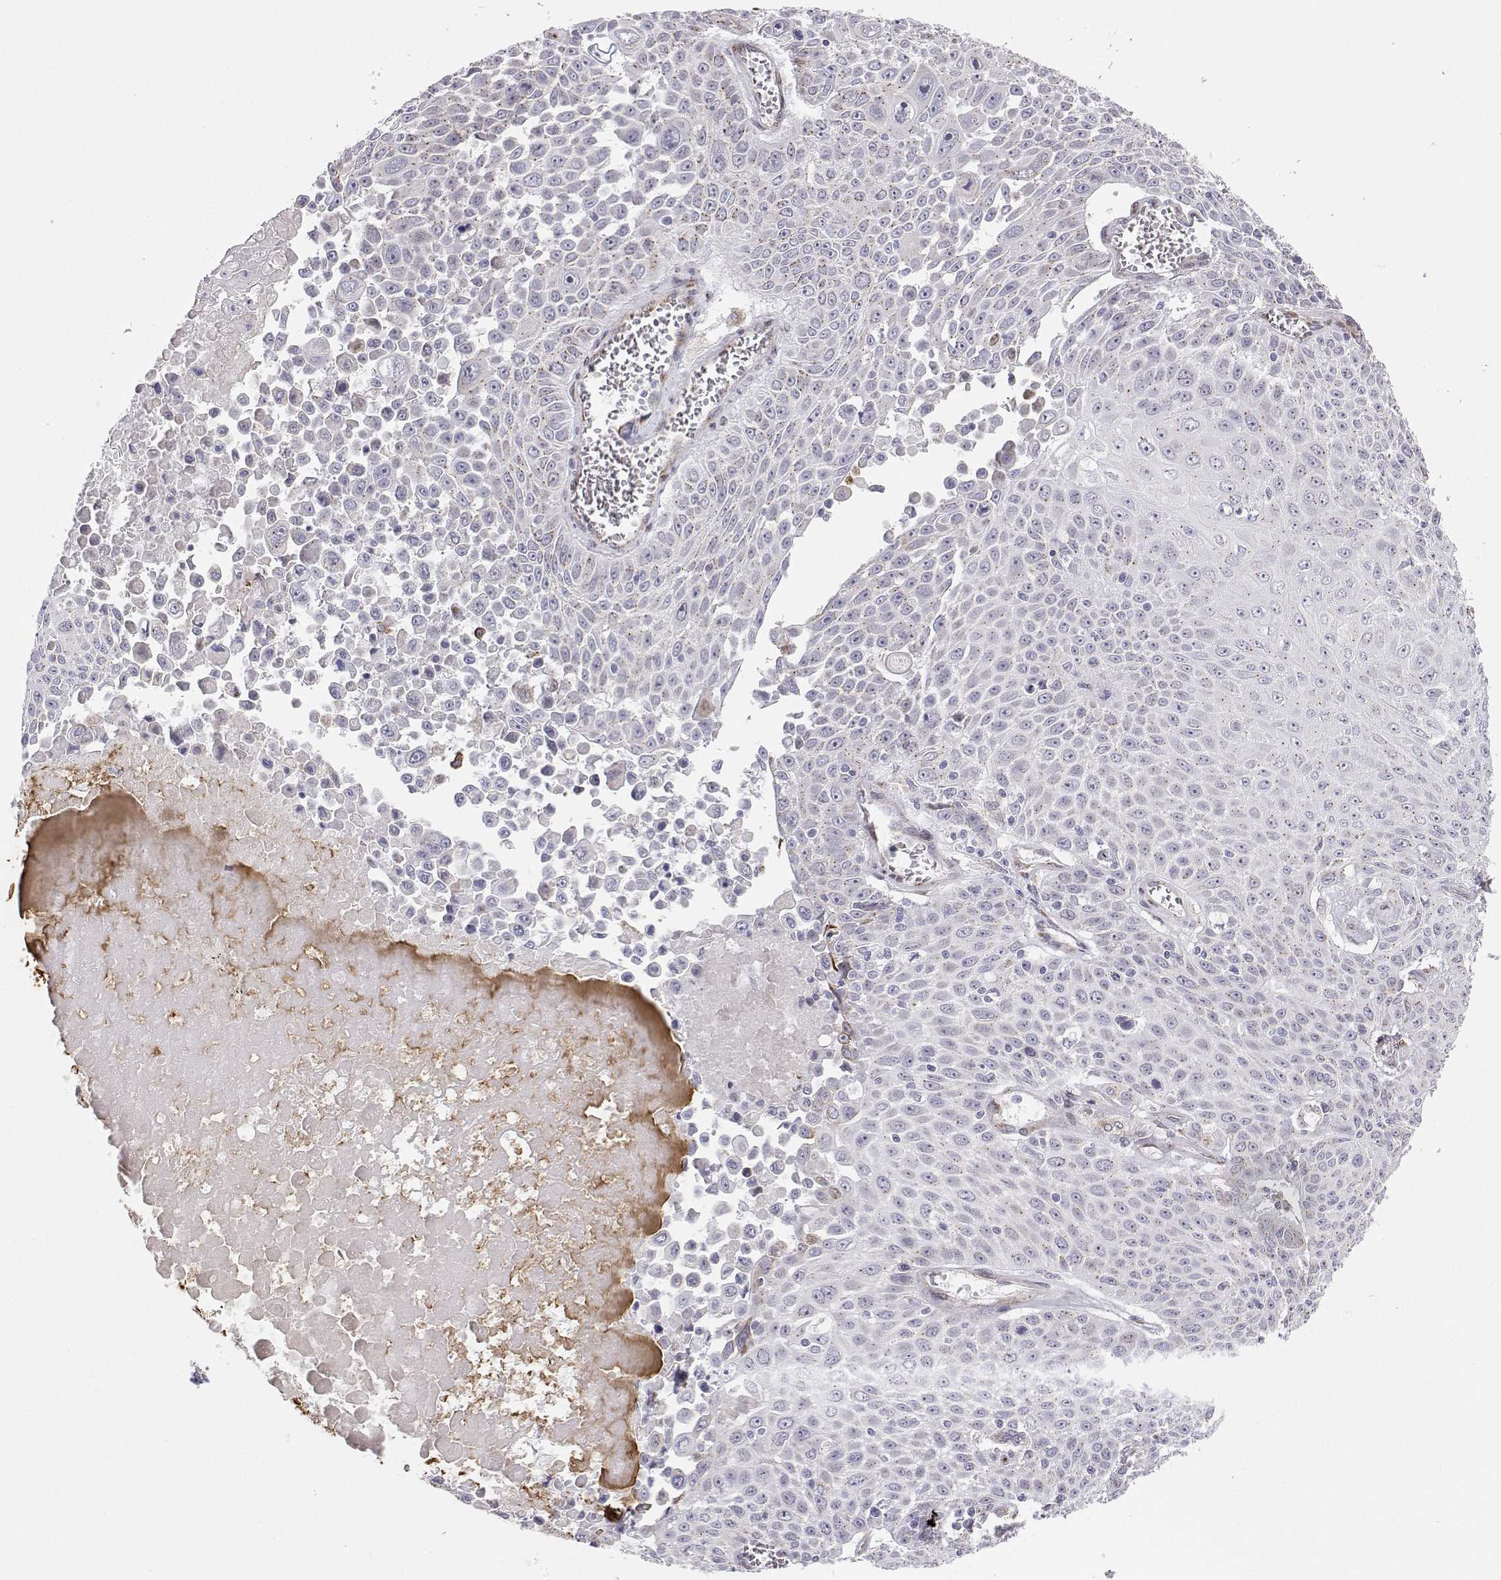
{"staining": {"intensity": "moderate", "quantity": "<25%", "location": "cytoplasmic/membranous"}, "tissue": "lung cancer", "cell_type": "Tumor cells", "image_type": "cancer", "snomed": [{"axis": "morphology", "description": "Squamous cell carcinoma, NOS"}, {"axis": "morphology", "description": "Squamous cell carcinoma, metastatic, NOS"}, {"axis": "topography", "description": "Lymph node"}, {"axis": "topography", "description": "Lung"}], "caption": "IHC micrograph of neoplastic tissue: human metastatic squamous cell carcinoma (lung) stained using immunohistochemistry displays low levels of moderate protein expression localized specifically in the cytoplasmic/membranous of tumor cells, appearing as a cytoplasmic/membranous brown color.", "gene": "STARD13", "patient": {"sex": "female", "age": 62}}